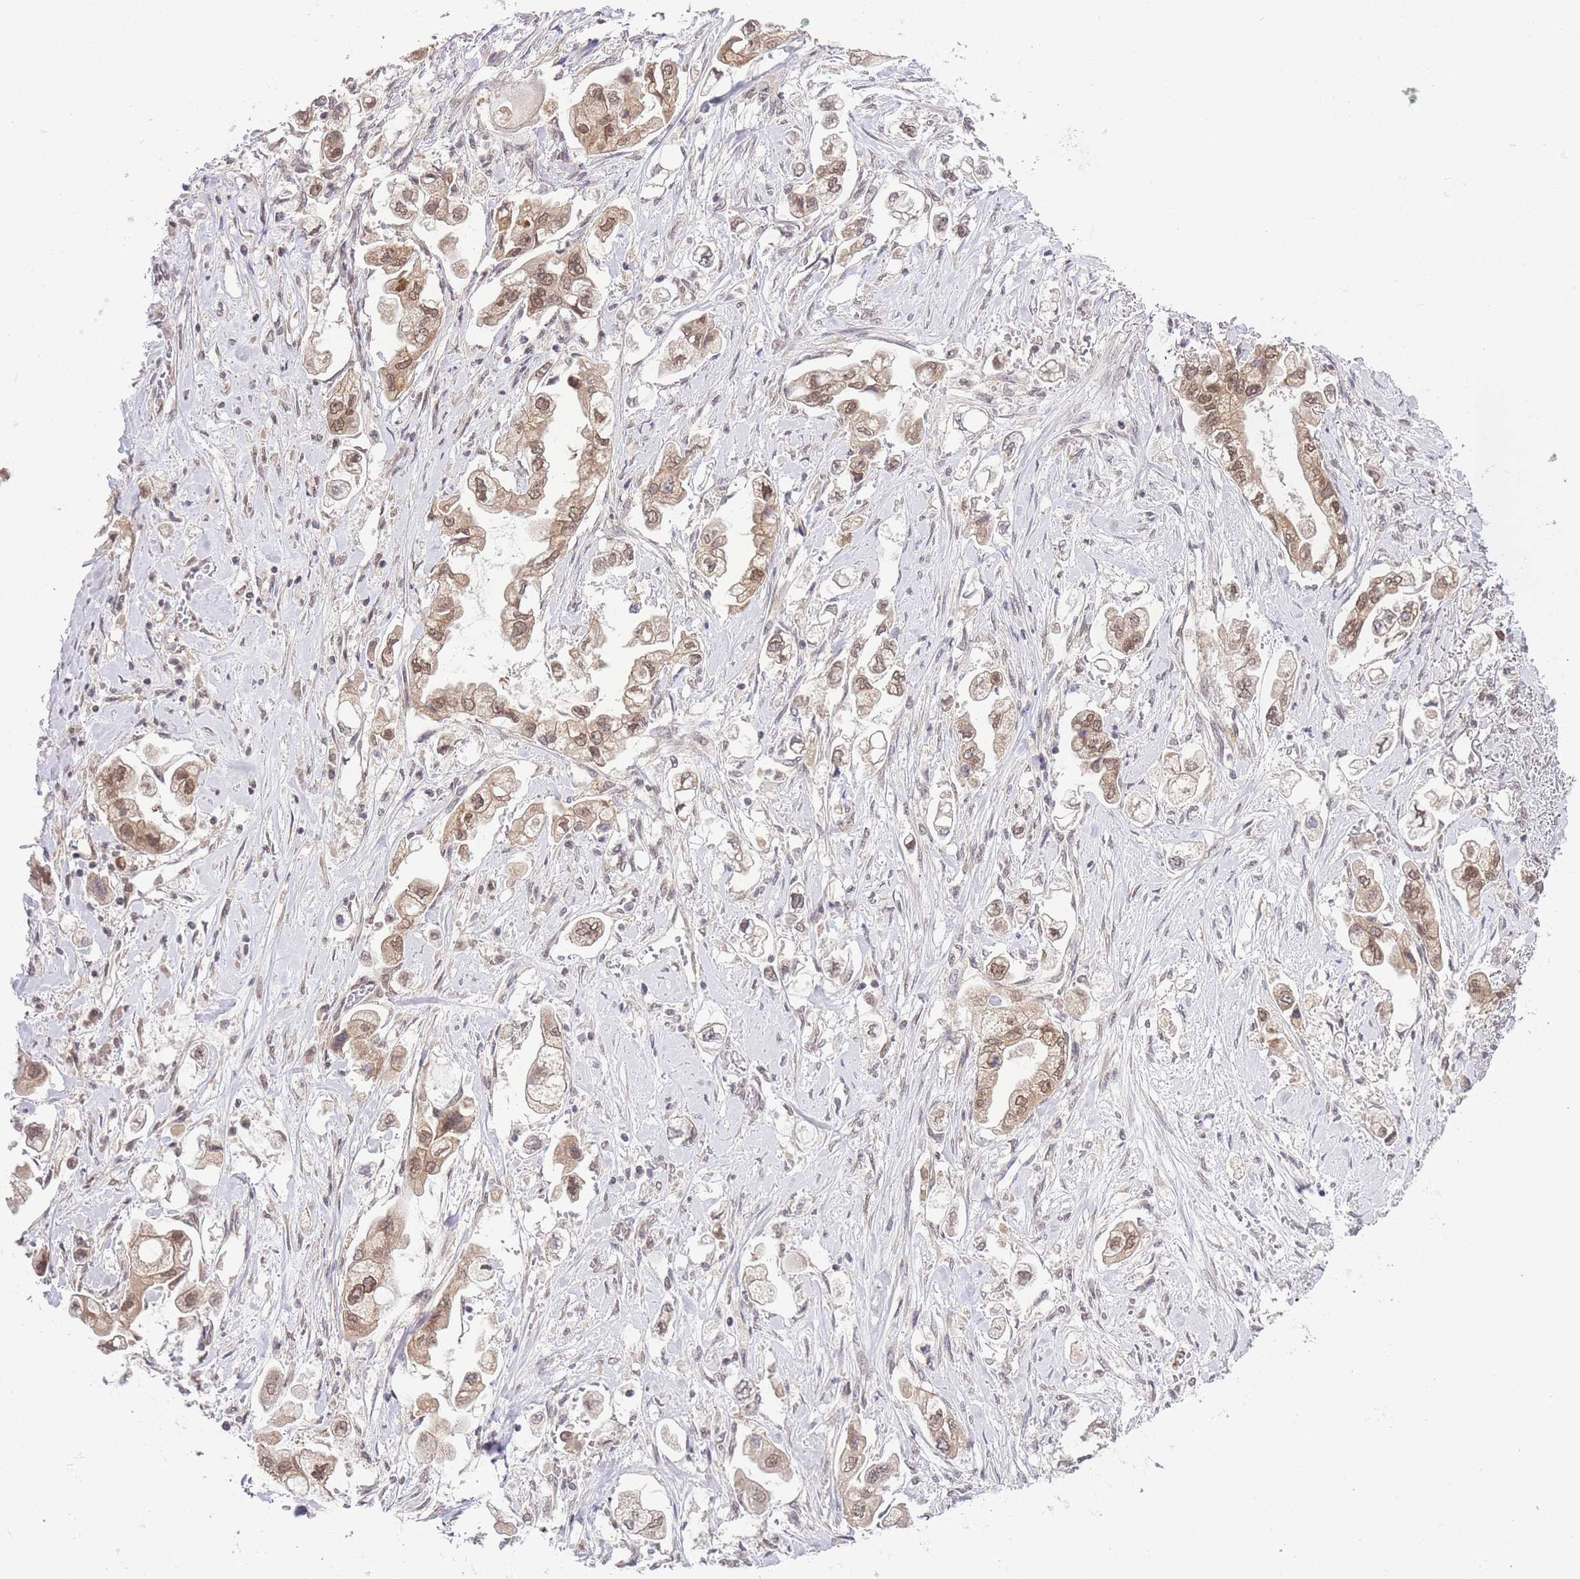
{"staining": {"intensity": "moderate", "quantity": ">75%", "location": "nuclear"}, "tissue": "stomach cancer", "cell_type": "Tumor cells", "image_type": "cancer", "snomed": [{"axis": "morphology", "description": "Adenocarcinoma, NOS"}, {"axis": "topography", "description": "Stomach"}], "caption": "Human stomach adenocarcinoma stained with a protein marker exhibits moderate staining in tumor cells.", "gene": "TMED3", "patient": {"sex": "male", "age": 62}}